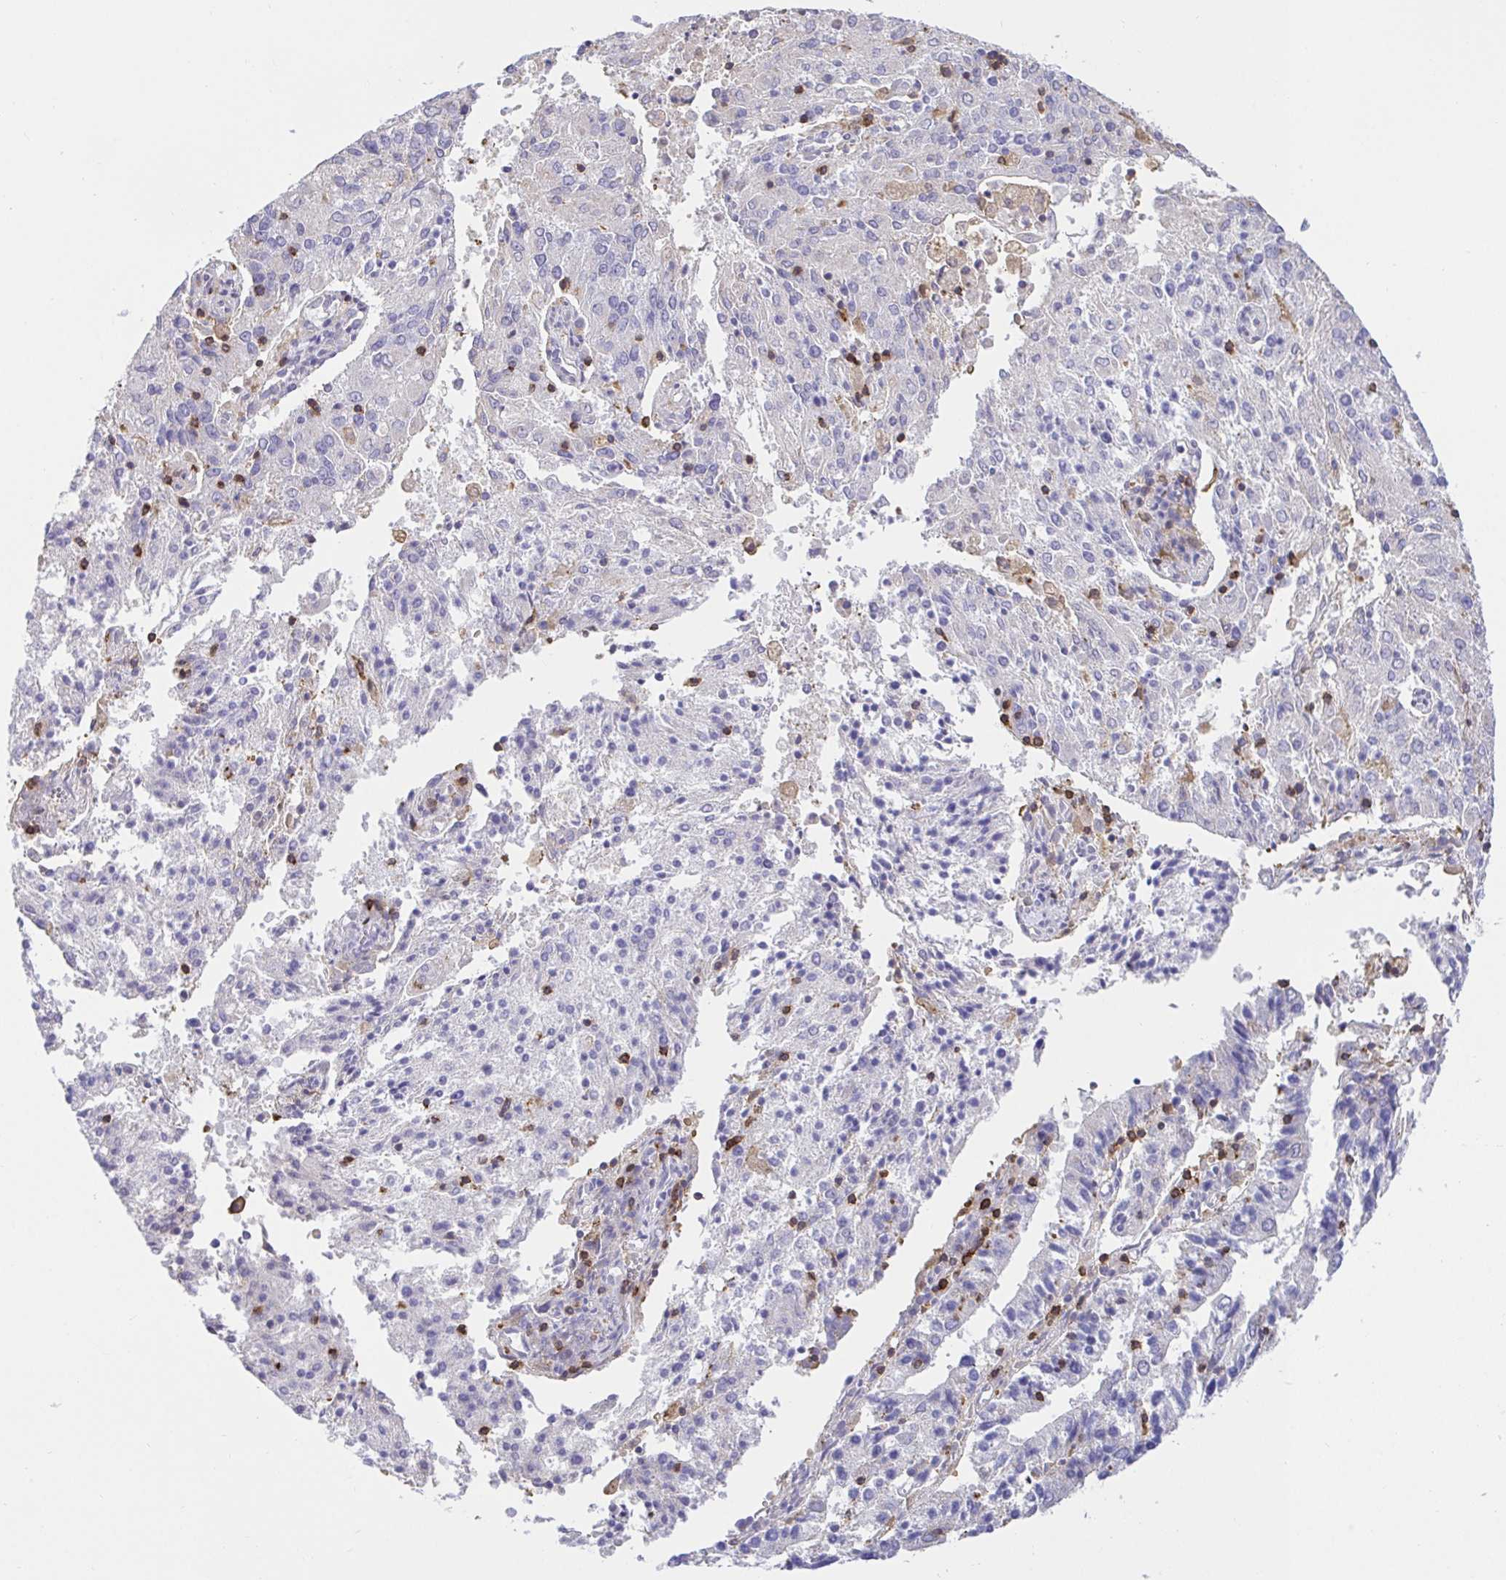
{"staining": {"intensity": "negative", "quantity": "none", "location": "none"}, "tissue": "endometrial cancer", "cell_type": "Tumor cells", "image_type": "cancer", "snomed": [{"axis": "morphology", "description": "Adenocarcinoma, NOS"}, {"axis": "topography", "description": "Endometrium"}], "caption": "The photomicrograph shows no staining of tumor cells in adenocarcinoma (endometrial).", "gene": "SKAP1", "patient": {"sex": "female", "age": 82}}